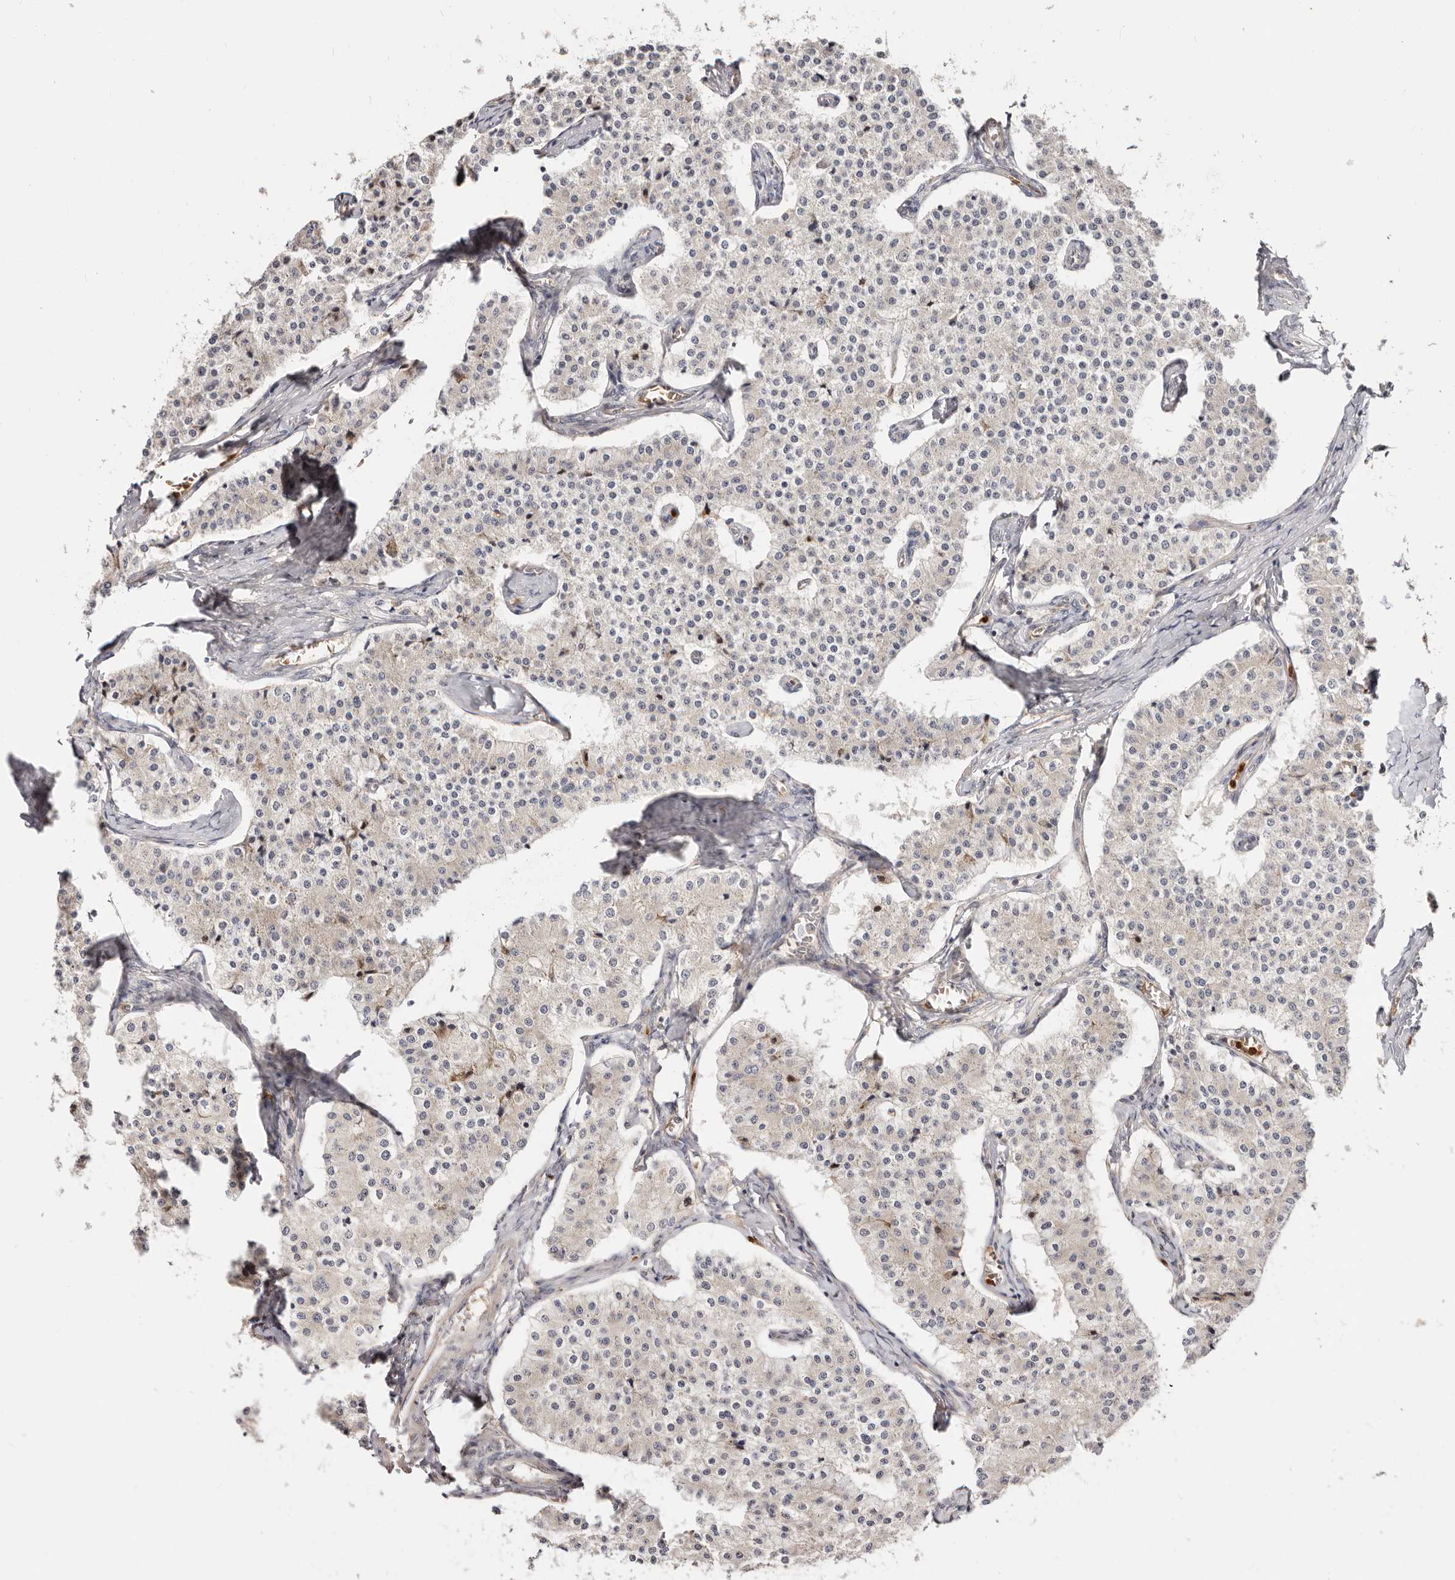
{"staining": {"intensity": "negative", "quantity": "none", "location": "none"}, "tissue": "carcinoid", "cell_type": "Tumor cells", "image_type": "cancer", "snomed": [{"axis": "morphology", "description": "Carcinoid, malignant, NOS"}, {"axis": "topography", "description": "Colon"}], "caption": "Tumor cells show no significant expression in carcinoid.", "gene": "BCL2L15", "patient": {"sex": "female", "age": 52}}